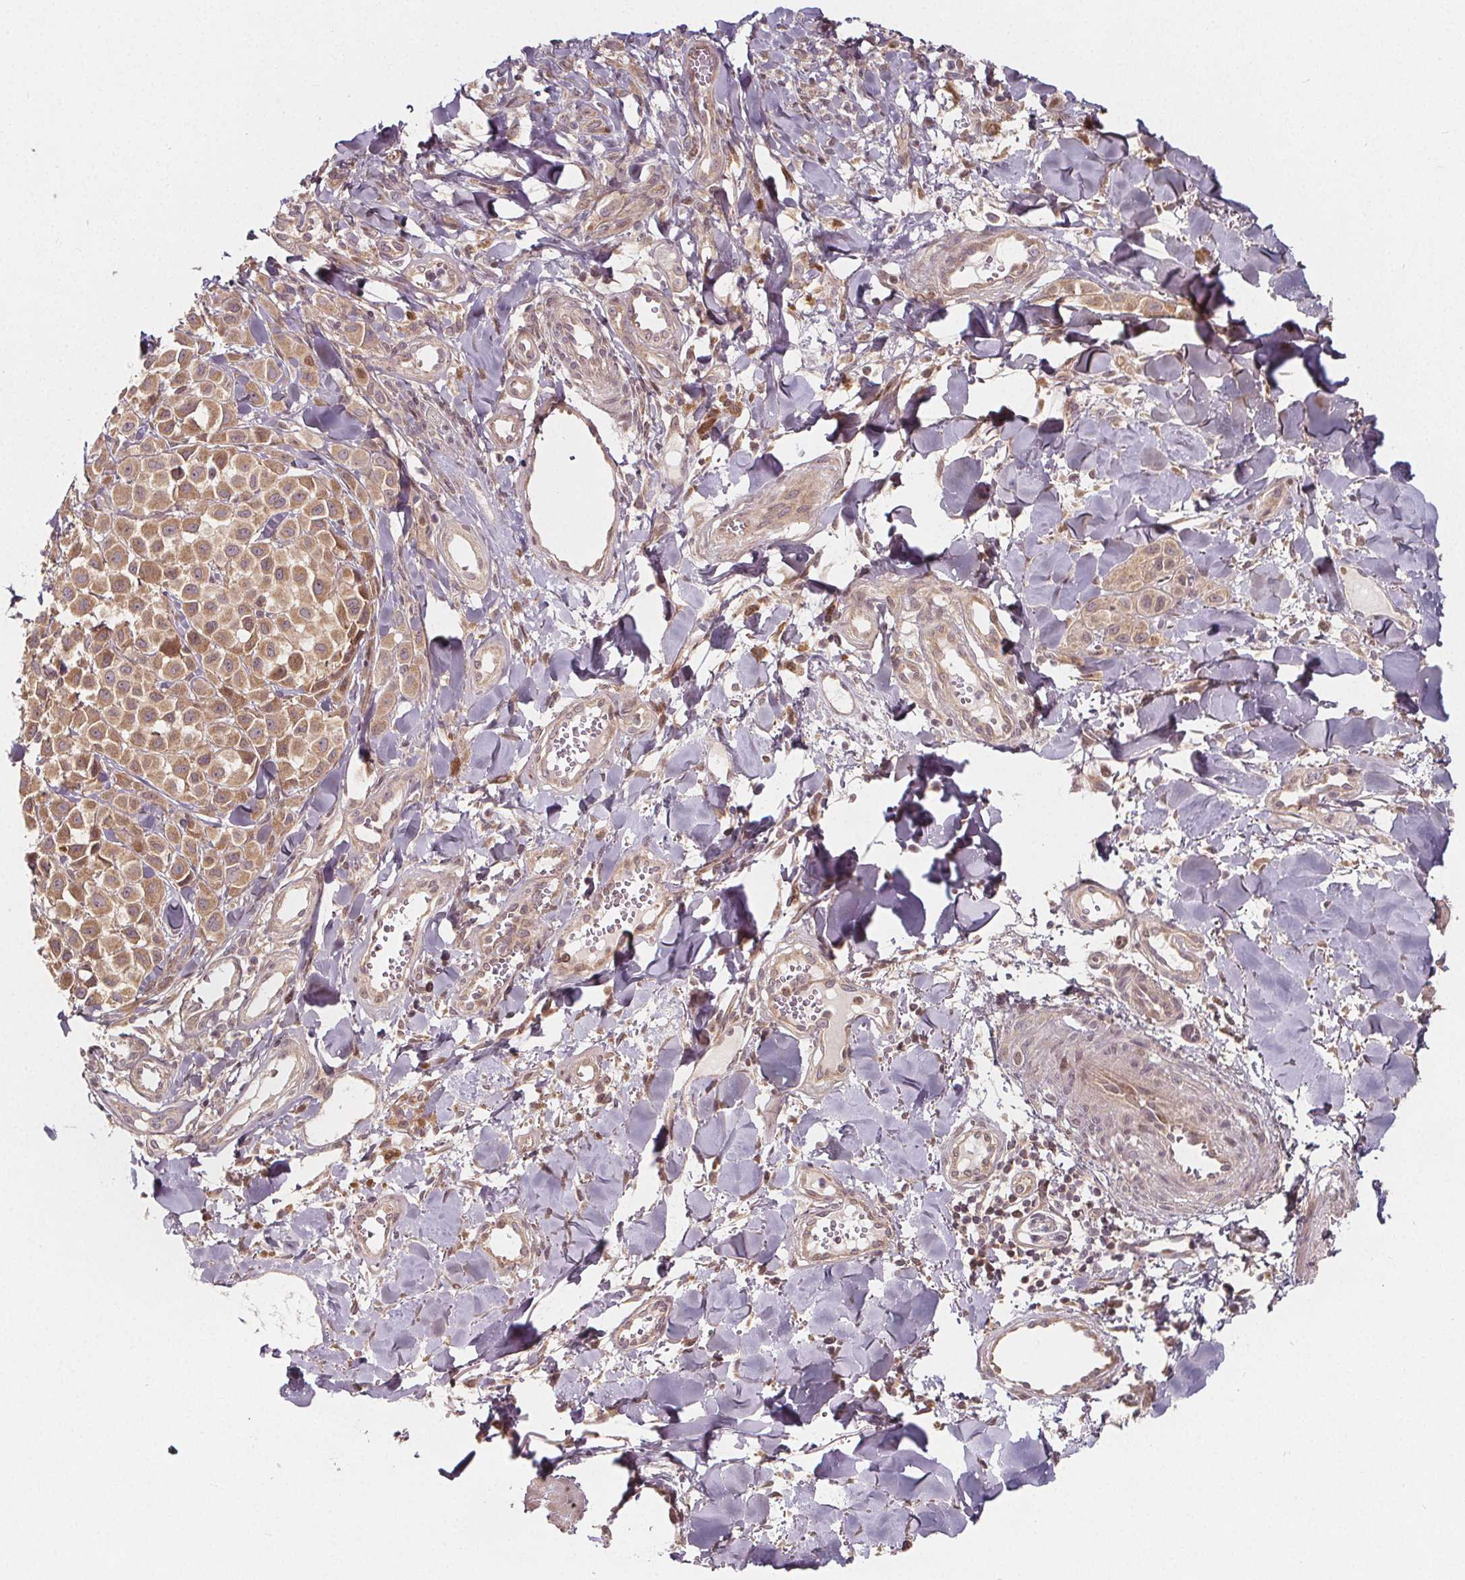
{"staining": {"intensity": "moderate", "quantity": ">75%", "location": "cytoplasmic/membranous,nuclear"}, "tissue": "melanoma", "cell_type": "Tumor cells", "image_type": "cancer", "snomed": [{"axis": "morphology", "description": "Malignant melanoma, NOS"}, {"axis": "topography", "description": "Skin"}], "caption": "Malignant melanoma stained with a protein marker reveals moderate staining in tumor cells.", "gene": "AKT1S1", "patient": {"sex": "male", "age": 77}}